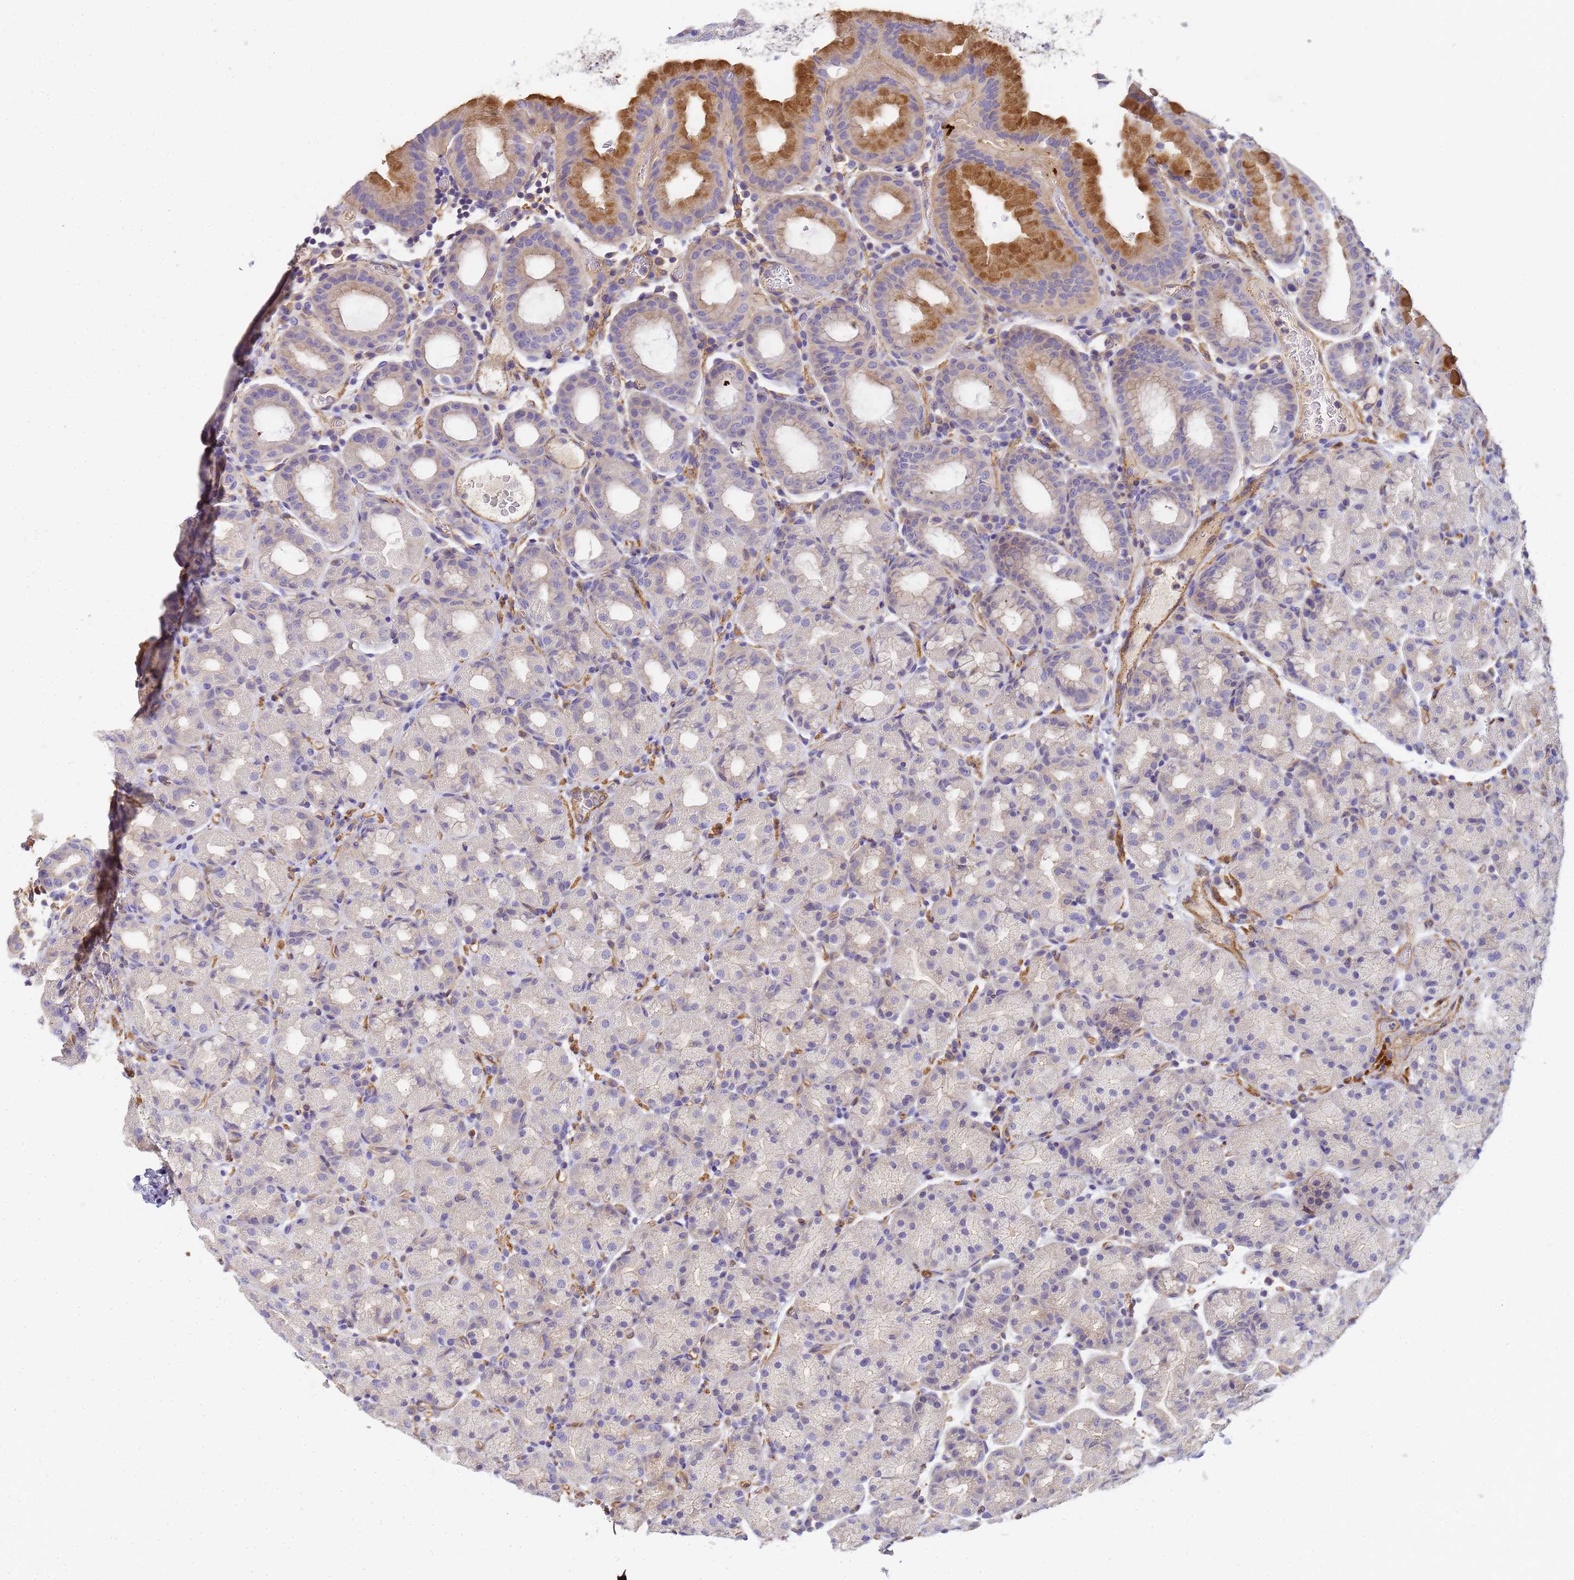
{"staining": {"intensity": "moderate", "quantity": "<25%", "location": "cytoplasmic/membranous"}, "tissue": "stomach", "cell_type": "Glandular cells", "image_type": "normal", "snomed": [{"axis": "morphology", "description": "Normal tissue, NOS"}, {"axis": "topography", "description": "Stomach, upper"}, {"axis": "topography", "description": "Stomach, lower"}, {"axis": "topography", "description": "Small intestine"}], "caption": "Immunohistochemistry of benign human stomach displays low levels of moderate cytoplasmic/membranous expression in approximately <25% of glandular cells.", "gene": "MYL10", "patient": {"sex": "male", "age": 68}}